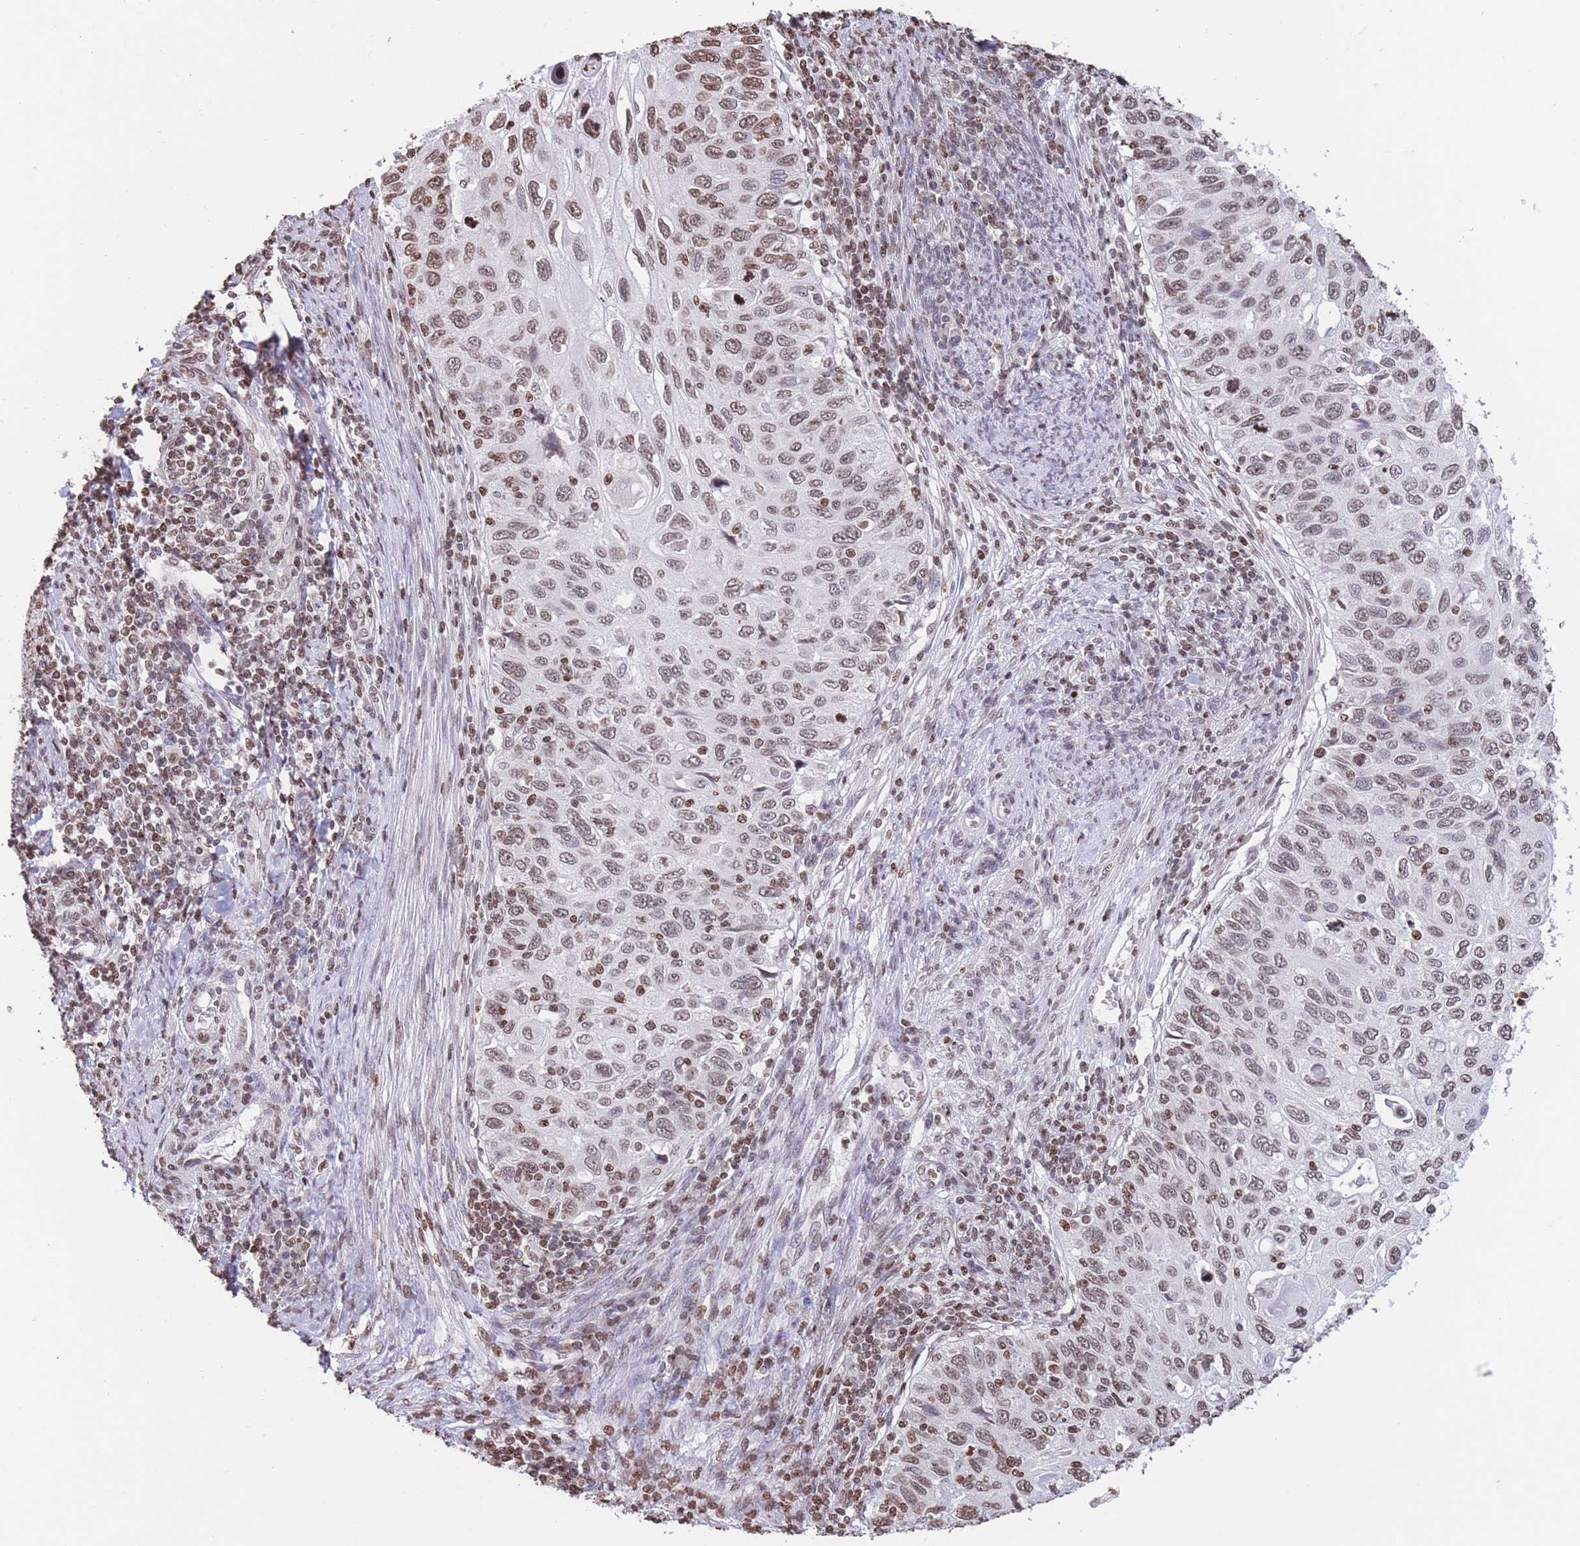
{"staining": {"intensity": "moderate", "quantity": ">75%", "location": "nuclear"}, "tissue": "cervical cancer", "cell_type": "Tumor cells", "image_type": "cancer", "snomed": [{"axis": "morphology", "description": "Squamous cell carcinoma, NOS"}, {"axis": "topography", "description": "Cervix"}], "caption": "An immunohistochemistry (IHC) photomicrograph of neoplastic tissue is shown. Protein staining in brown shows moderate nuclear positivity in squamous cell carcinoma (cervical) within tumor cells.", "gene": "H2BC11", "patient": {"sex": "female", "age": 70}}